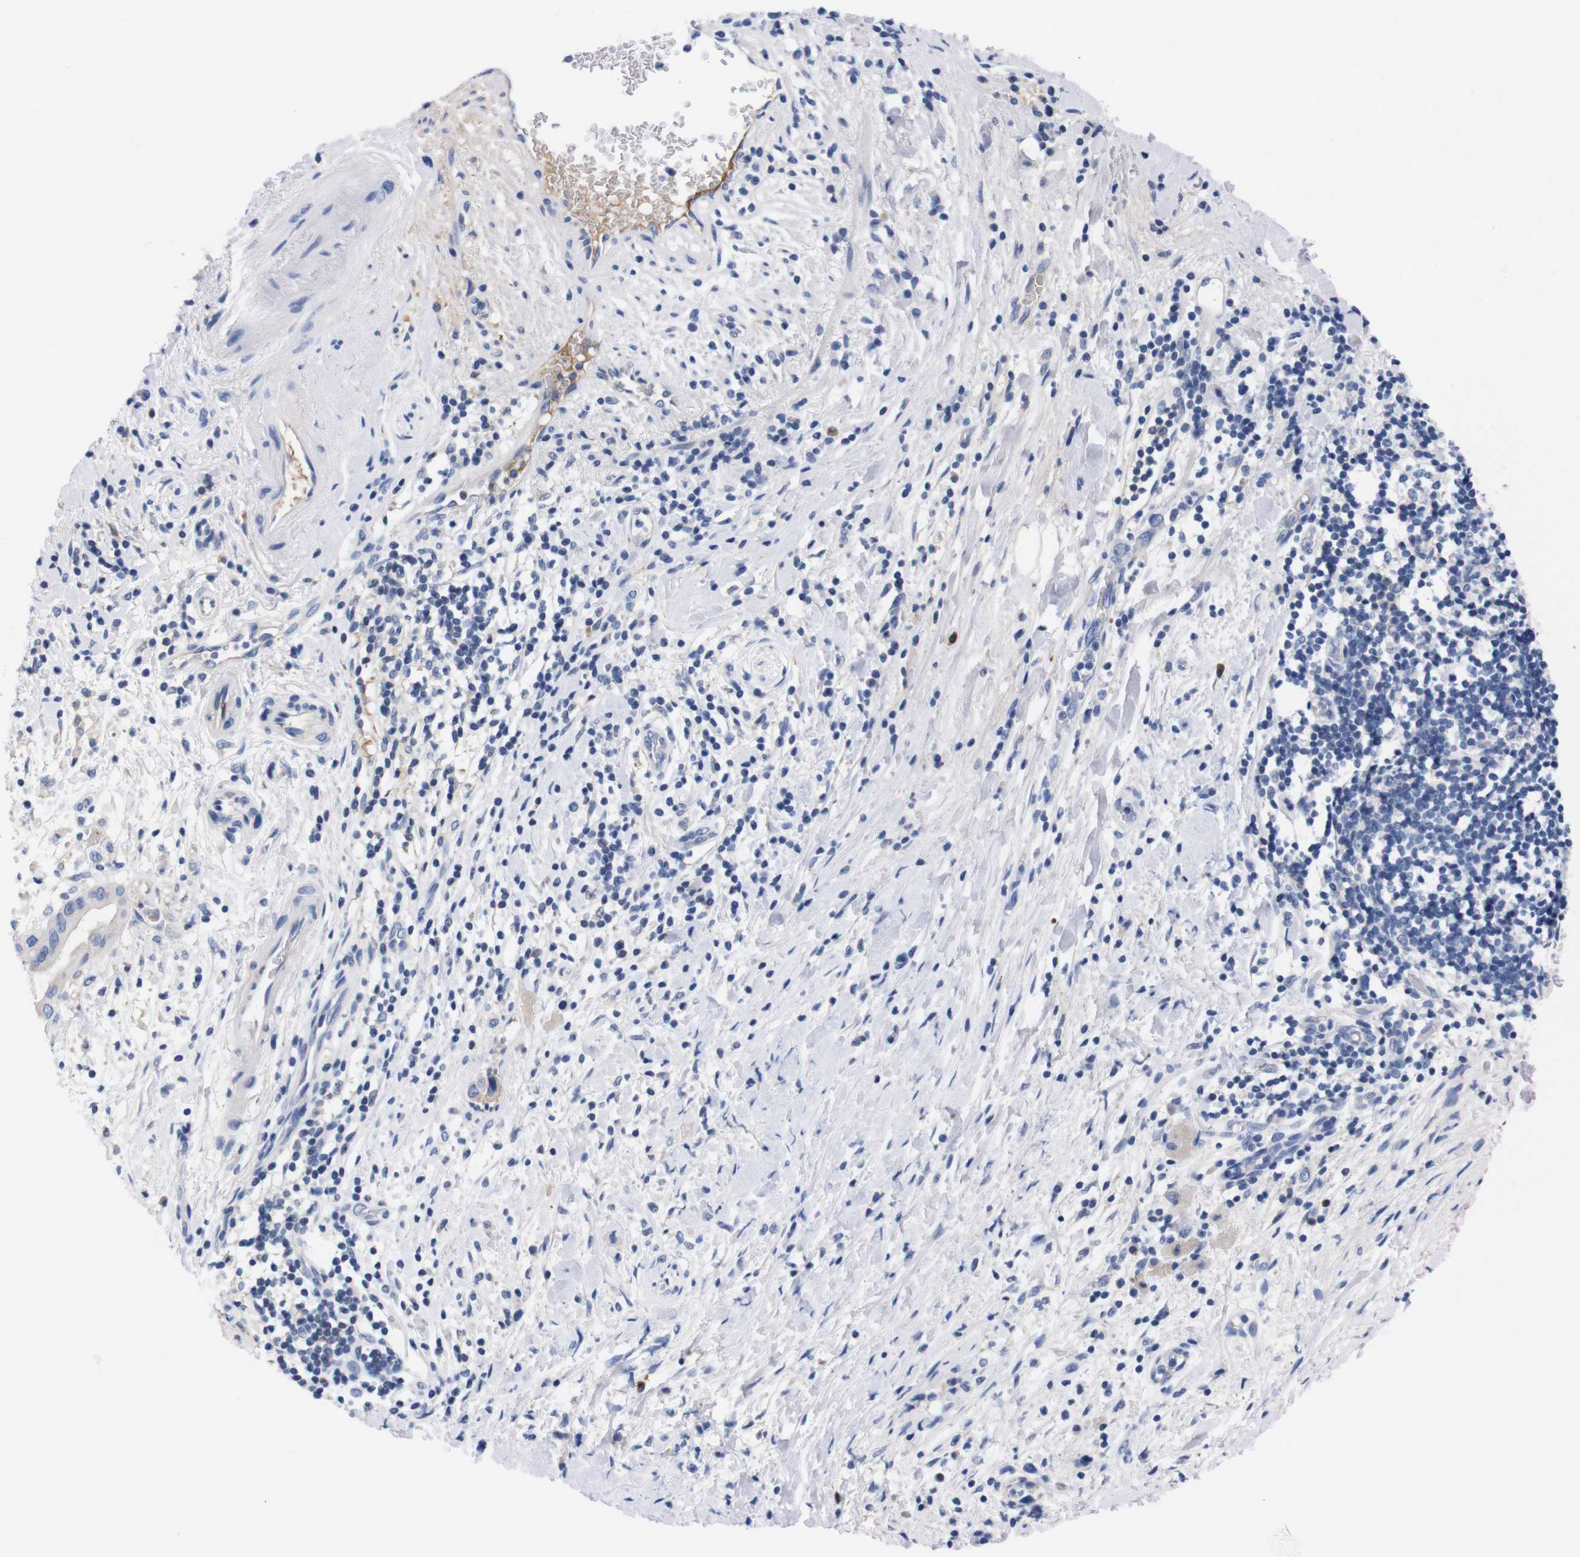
{"staining": {"intensity": "negative", "quantity": "none", "location": "none"}, "tissue": "pancreatic cancer", "cell_type": "Tumor cells", "image_type": "cancer", "snomed": [{"axis": "morphology", "description": "Adenocarcinoma, NOS"}, {"axis": "topography", "description": "Pancreas"}], "caption": "Tumor cells show no significant positivity in pancreatic cancer (adenocarcinoma).", "gene": "FAM210A", "patient": {"sex": "male", "age": 55}}